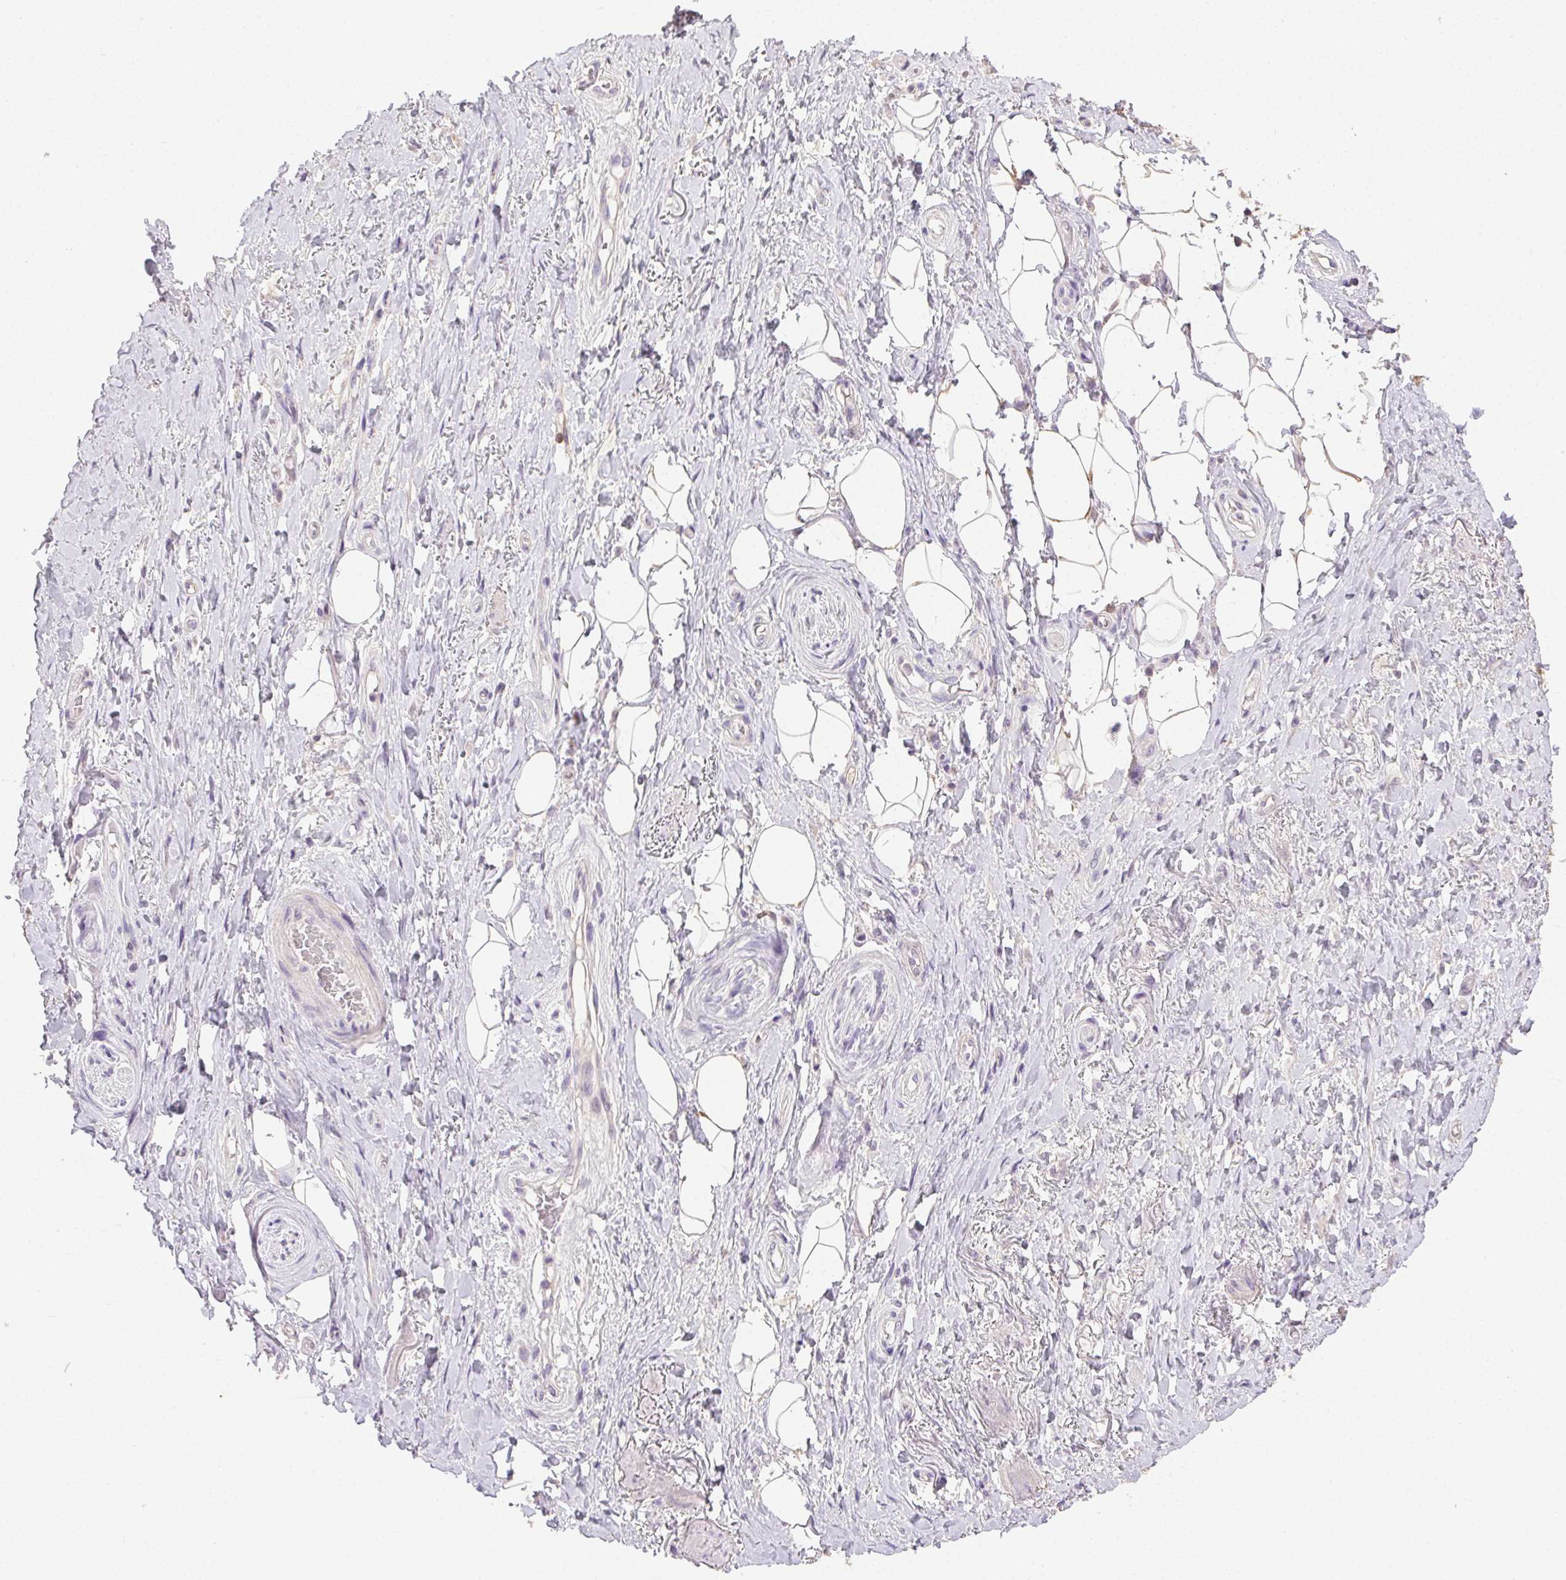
{"staining": {"intensity": "negative", "quantity": "none", "location": "none"}, "tissue": "adipose tissue", "cell_type": "Adipocytes", "image_type": "normal", "snomed": [{"axis": "morphology", "description": "Normal tissue, NOS"}, {"axis": "topography", "description": "Anal"}, {"axis": "topography", "description": "Peripheral nerve tissue"}], "caption": "An immunohistochemistry micrograph of unremarkable adipose tissue is shown. There is no staining in adipocytes of adipose tissue. (Stains: DAB (3,3'-diaminobenzidine) immunohistochemistry with hematoxylin counter stain, Microscopy: brightfield microscopy at high magnification).", "gene": "SYCE2", "patient": {"sex": "male", "age": 53}}